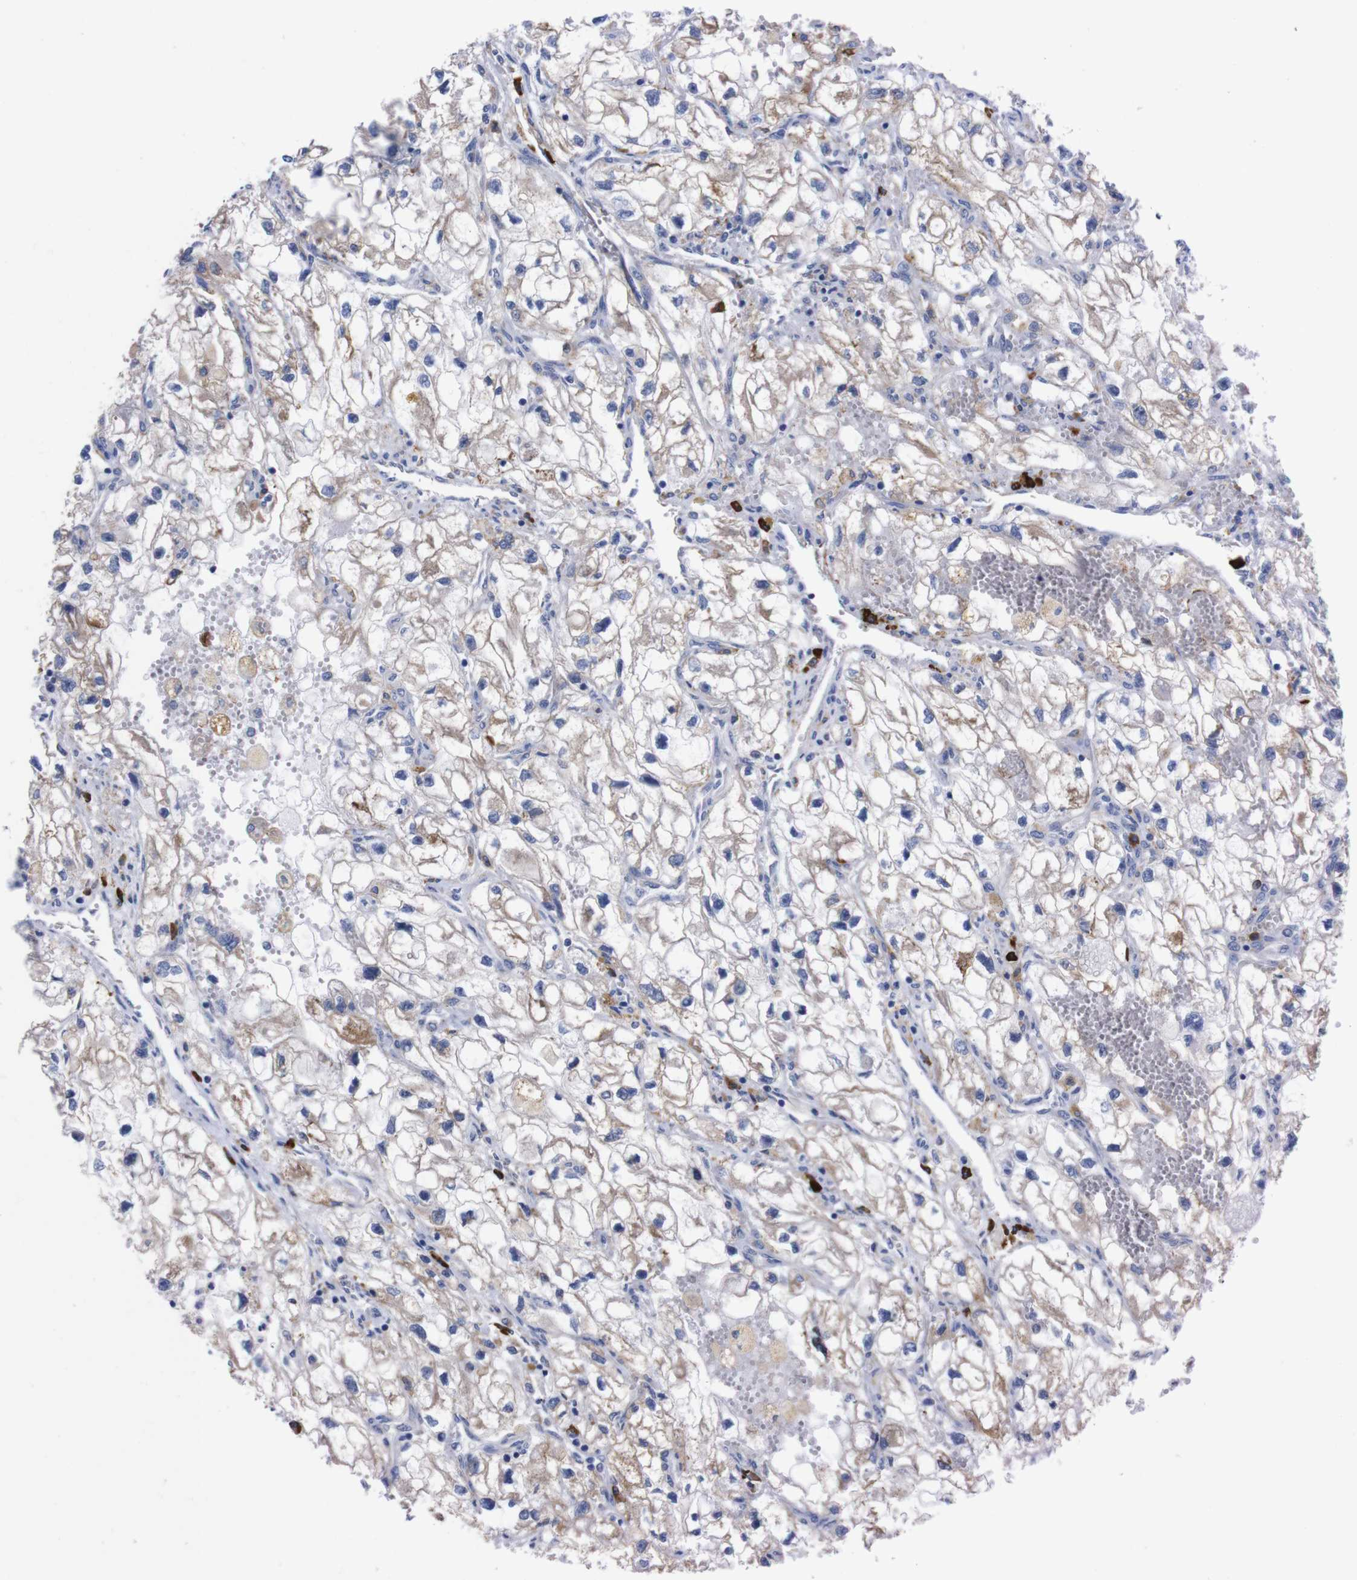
{"staining": {"intensity": "weak", "quantity": "<25%", "location": "cytoplasmic/membranous"}, "tissue": "renal cancer", "cell_type": "Tumor cells", "image_type": "cancer", "snomed": [{"axis": "morphology", "description": "Adenocarcinoma, NOS"}, {"axis": "topography", "description": "Kidney"}], "caption": "Immunohistochemical staining of human renal cancer demonstrates no significant expression in tumor cells.", "gene": "NEBL", "patient": {"sex": "female", "age": 70}}